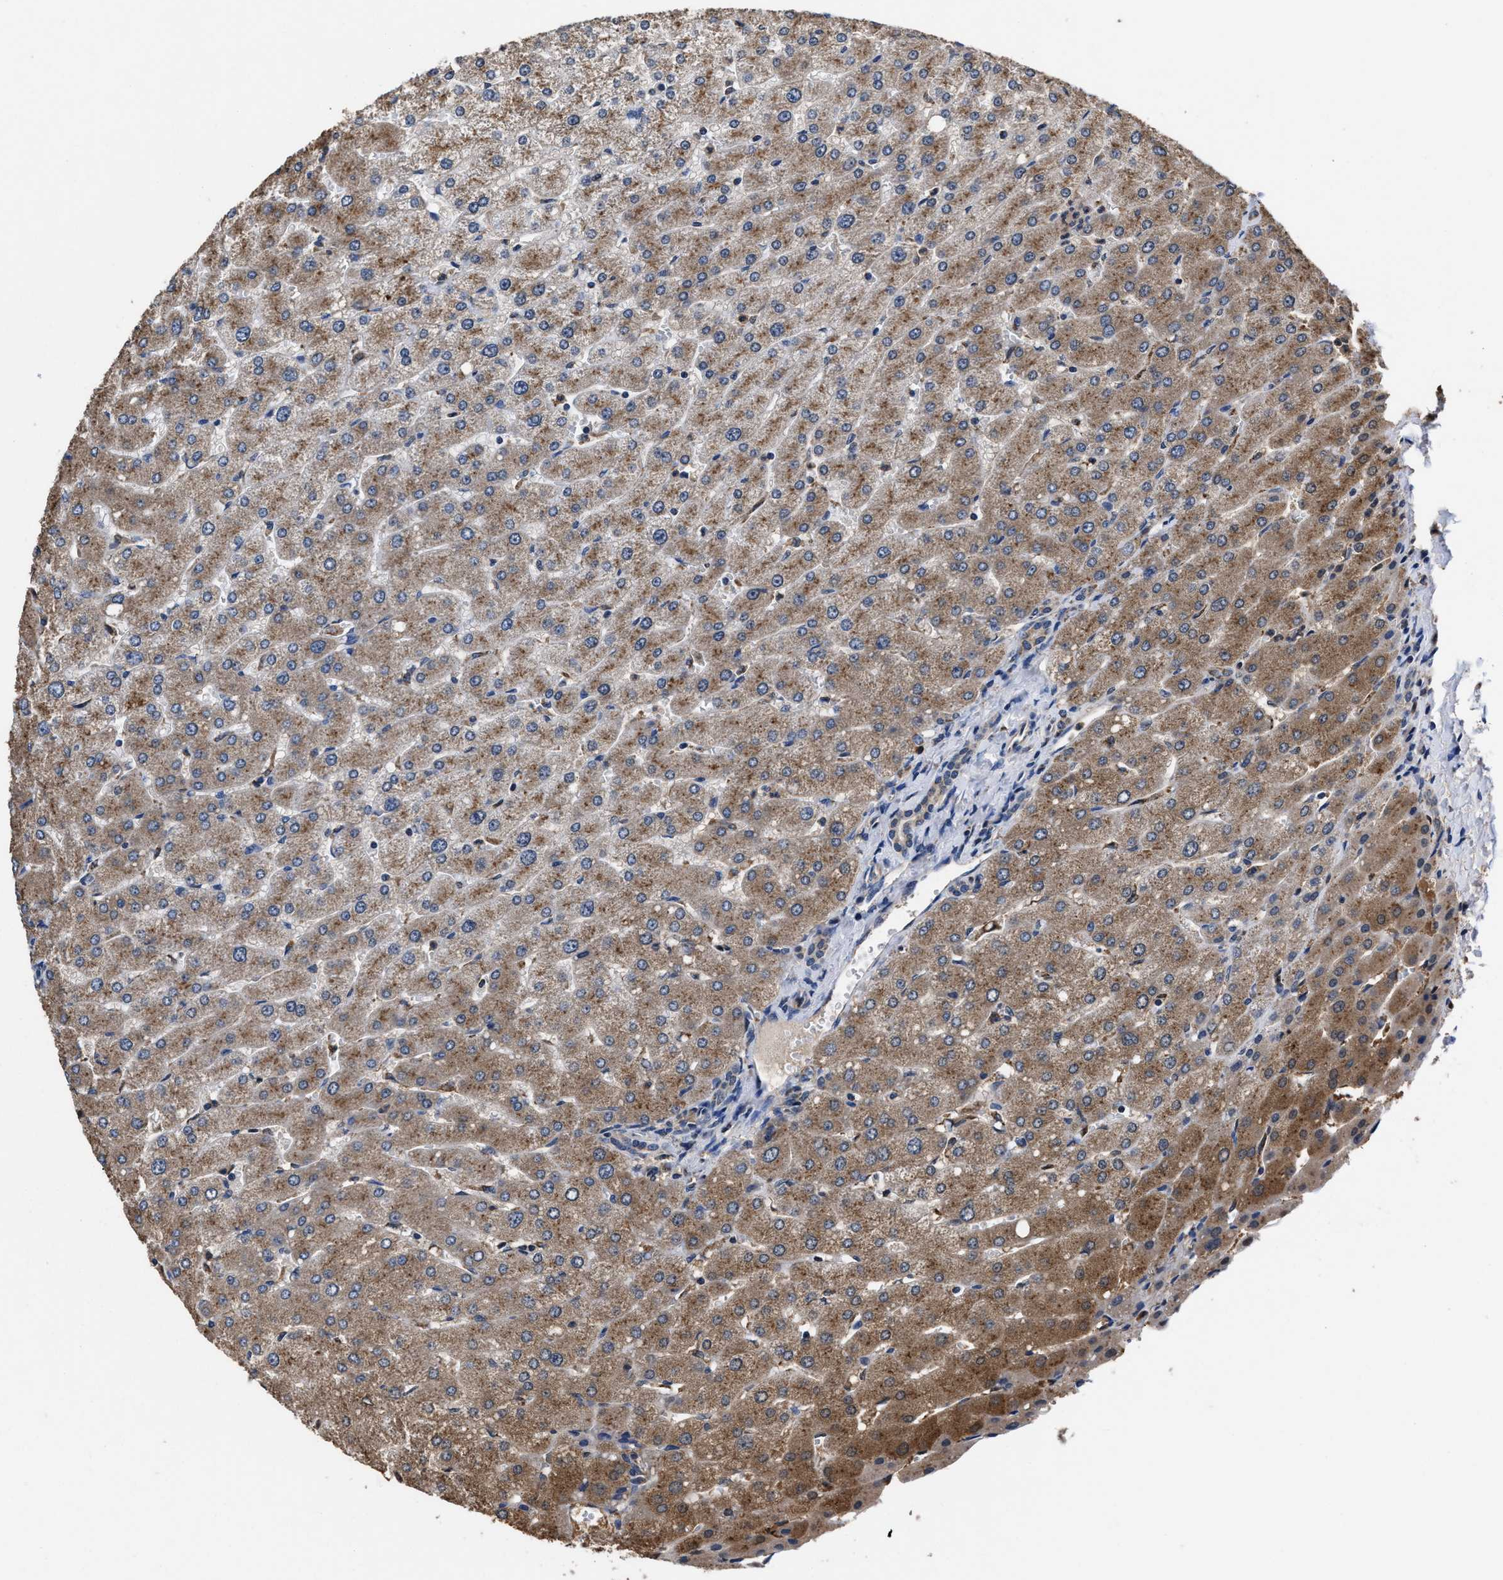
{"staining": {"intensity": "weak", "quantity": ">75%", "location": "cytoplasmic/membranous"}, "tissue": "liver", "cell_type": "Cholangiocytes", "image_type": "normal", "snomed": [{"axis": "morphology", "description": "Normal tissue, NOS"}, {"axis": "topography", "description": "Liver"}], "caption": "High-magnification brightfield microscopy of benign liver stained with DAB (3,3'-diaminobenzidine) (brown) and counterstained with hematoxylin (blue). cholangiocytes exhibit weak cytoplasmic/membranous staining is appreciated in approximately>75% of cells.", "gene": "ACLY", "patient": {"sex": "male", "age": 55}}